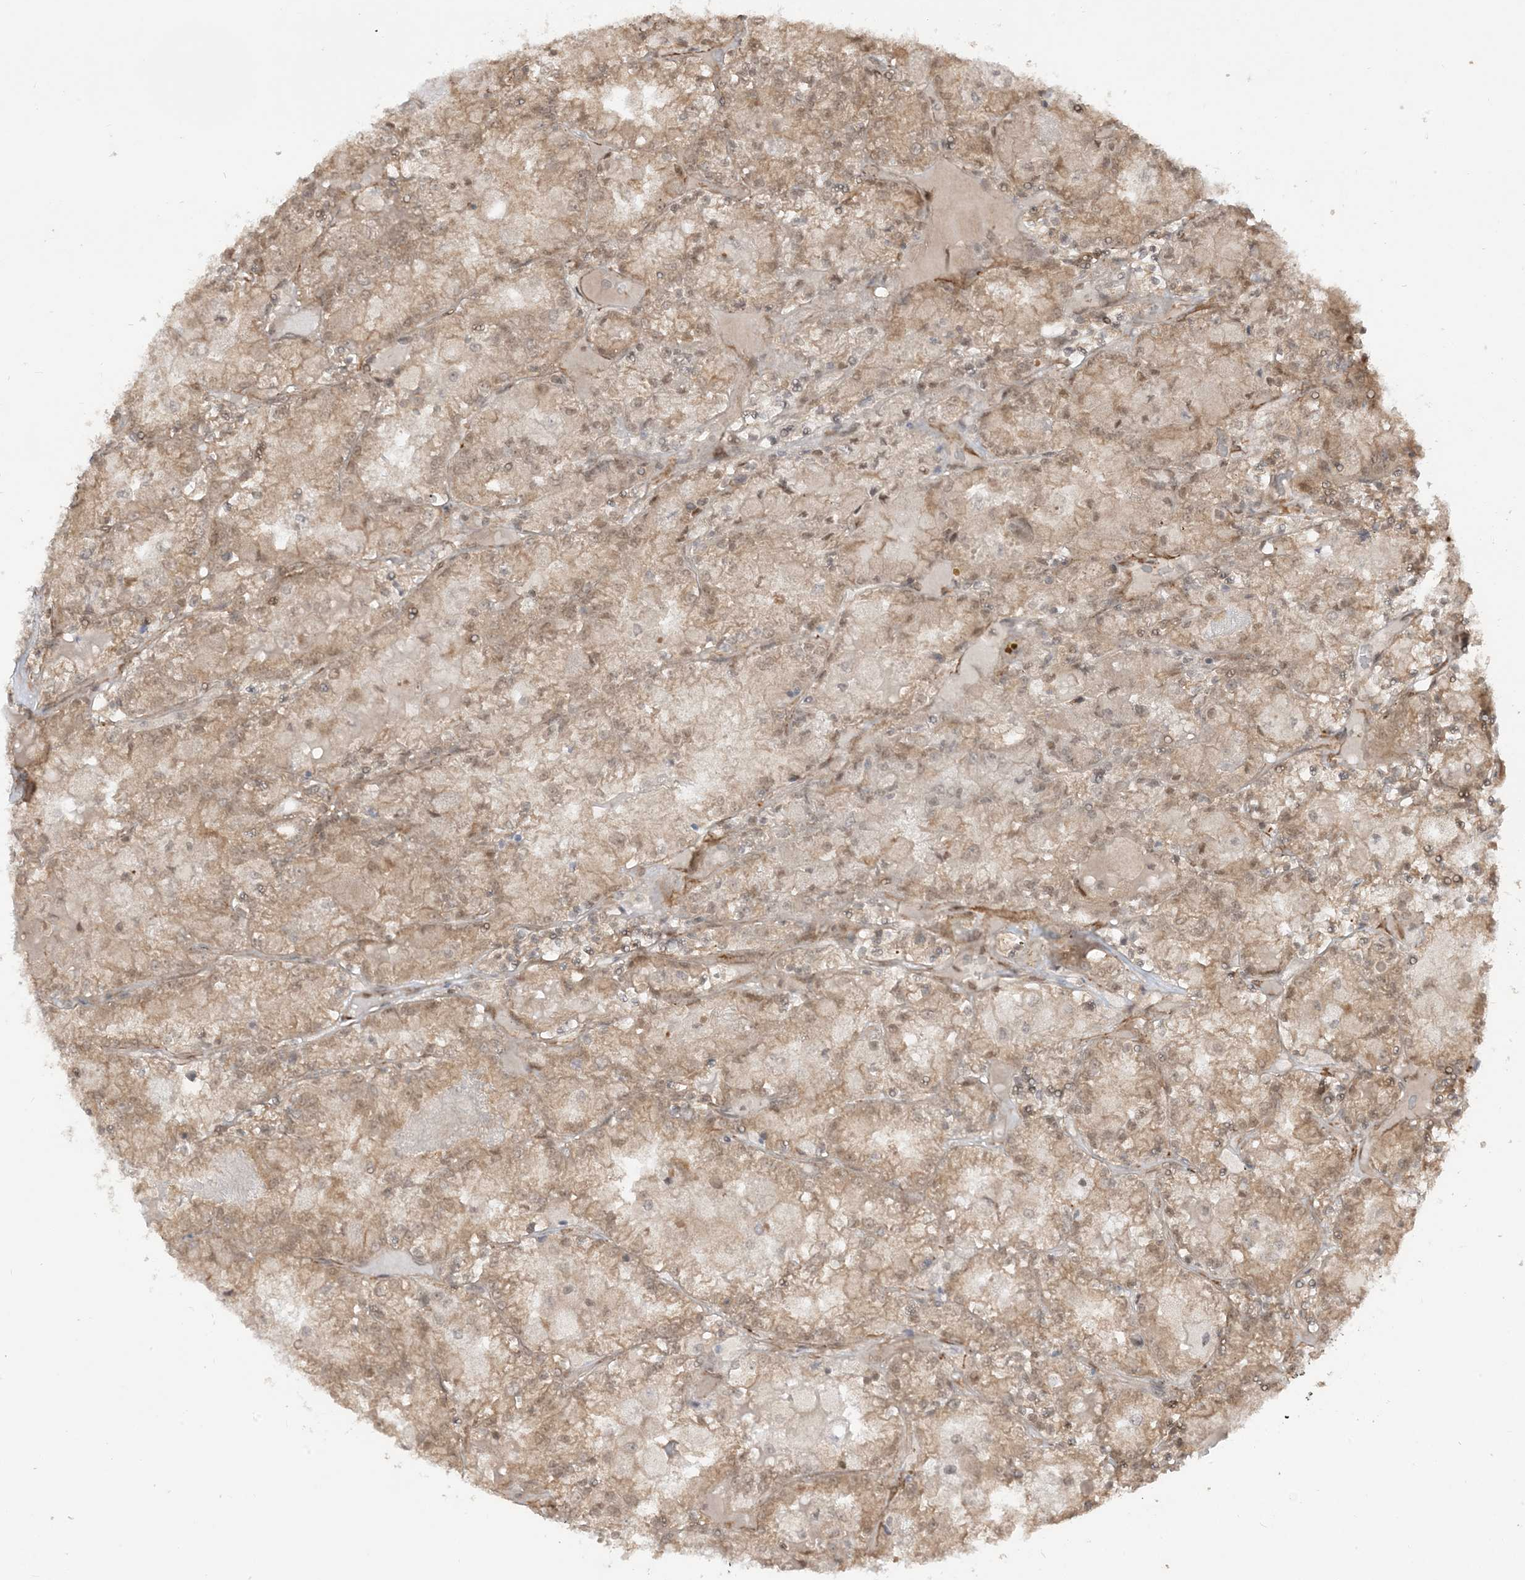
{"staining": {"intensity": "weak", "quantity": "25%-75%", "location": "cytoplasmic/membranous,nuclear"}, "tissue": "renal cancer", "cell_type": "Tumor cells", "image_type": "cancer", "snomed": [{"axis": "morphology", "description": "Adenocarcinoma, NOS"}, {"axis": "topography", "description": "Kidney"}], "caption": "Approximately 25%-75% of tumor cells in renal adenocarcinoma display weak cytoplasmic/membranous and nuclear protein positivity as visualized by brown immunohistochemical staining.", "gene": "TBCC", "patient": {"sex": "female", "age": 56}}